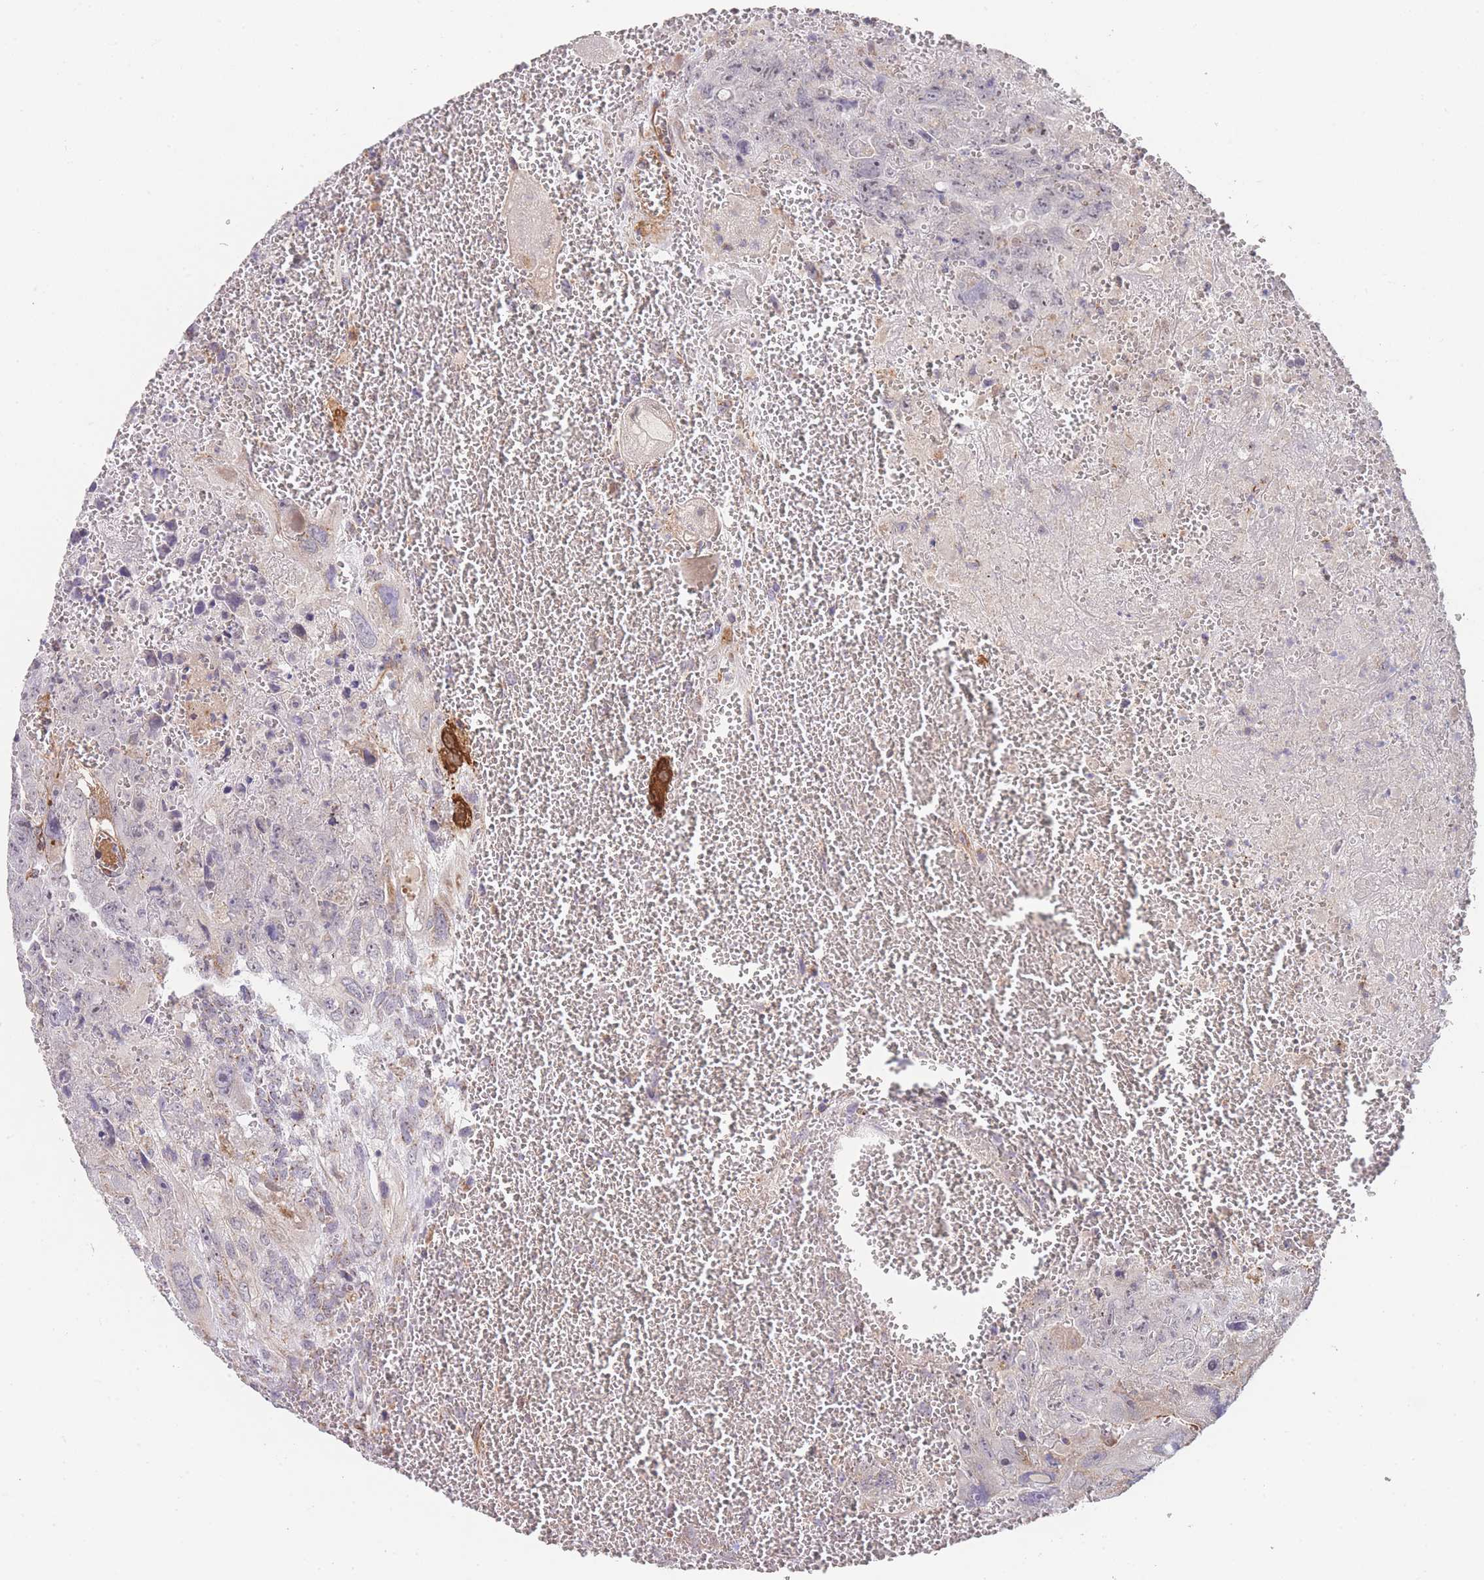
{"staining": {"intensity": "negative", "quantity": "none", "location": "none"}, "tissue": "testis cancer", "cell_type": "Tumor cells", "image_type": "cancer", "snomed": [{"axis": "morphology", "description": "Carcinoma, Embryonal, NOS"}, {"axis": "topography", "description": "Testis"}], "caption": "Tumor cells are negative for brown protein staining in testis embryonal carcinoma.", "gene": "PXMP4", "patient": {"sex": "male", "age": 28}}